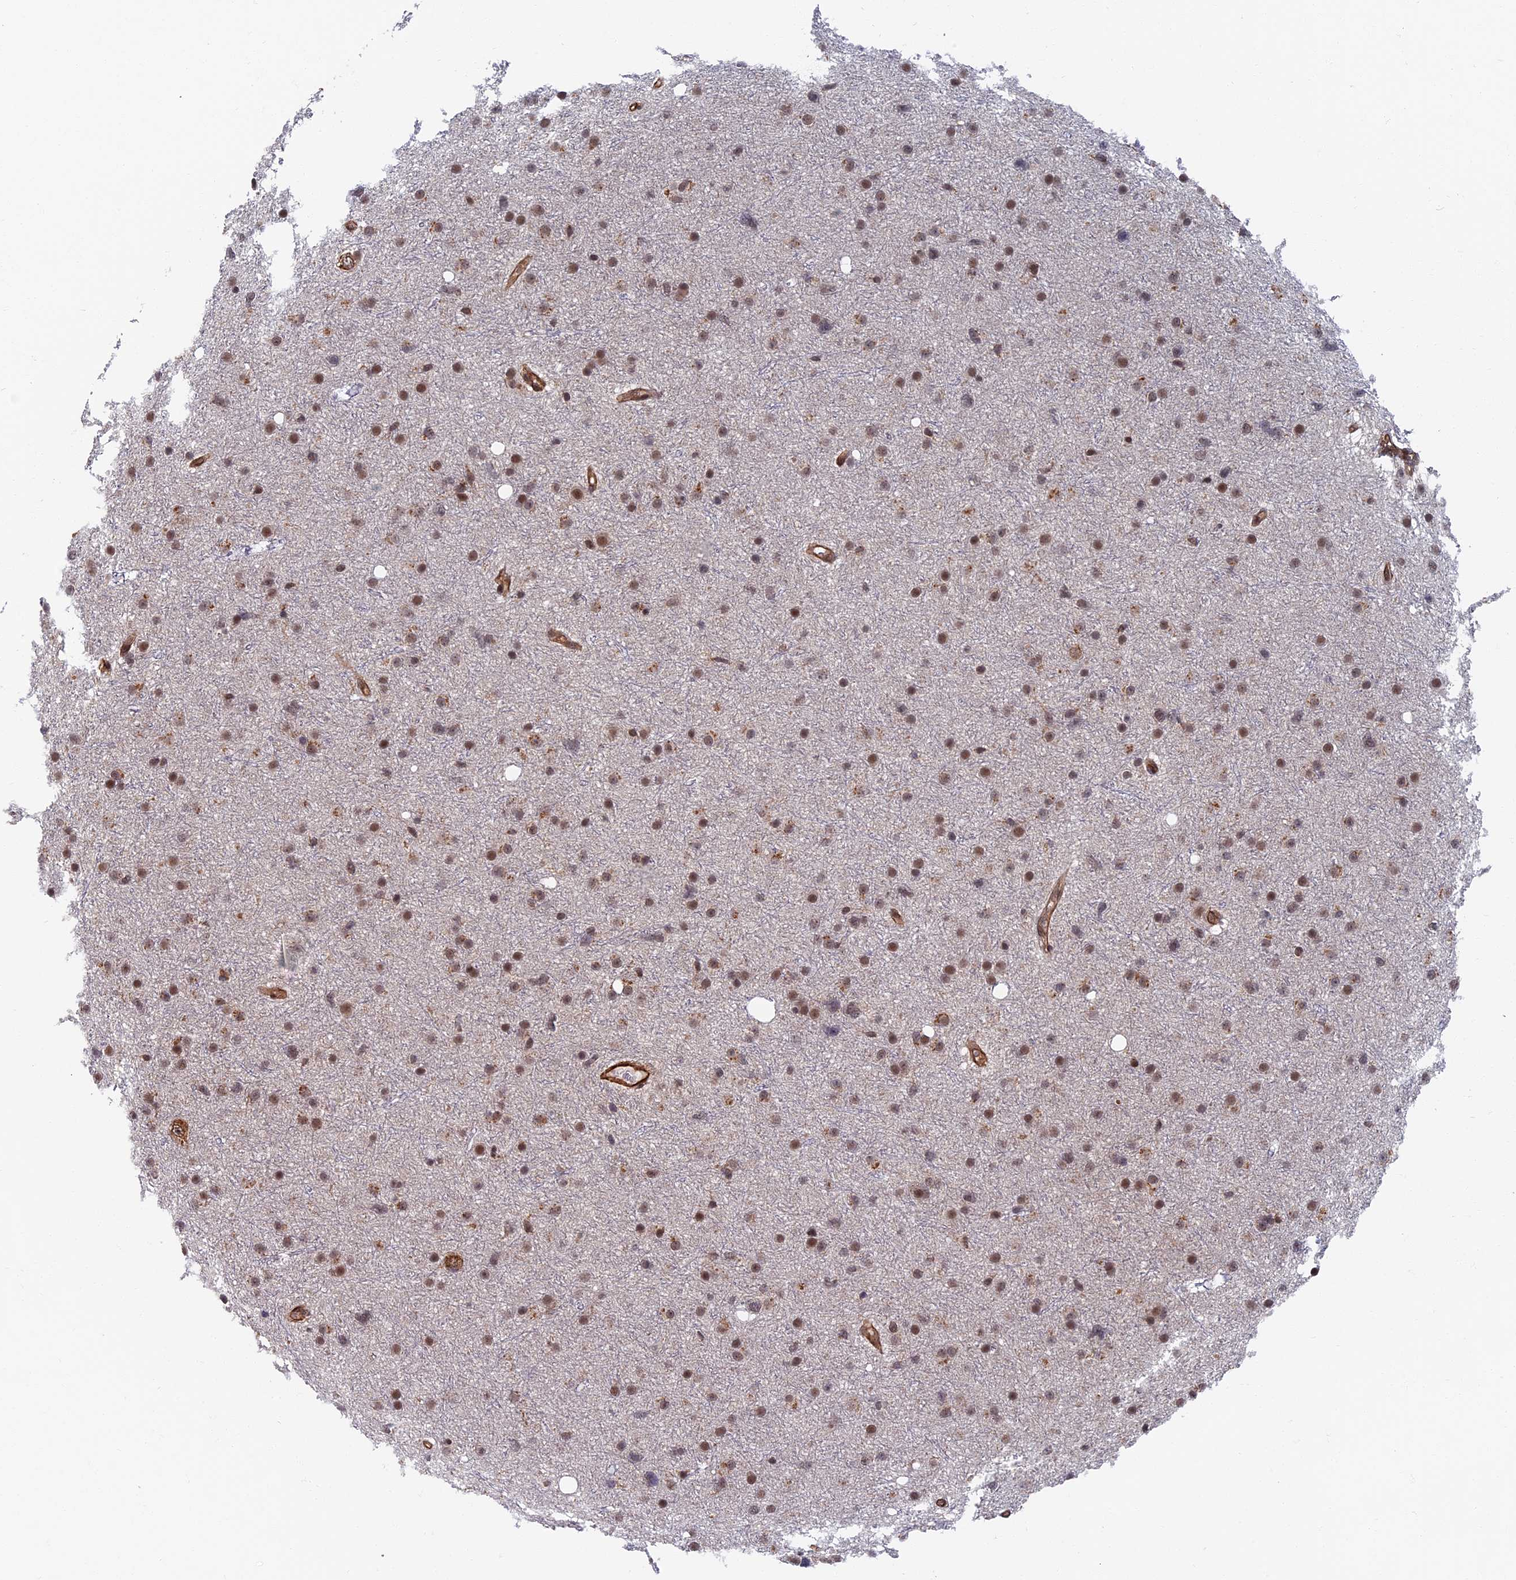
{"staining": {"intensity": "moderate", "quantity": ">75%", "location": "nuclear"}, "tissue": "glioma", "cell_type": "Tumor cells", "image_type": "cancer", "snomed": [{"axis": "morphology", "description": "Glioma, malignant, Low grade"}, {"axis": "topography", "description": "Cerebral cortex"}], "caption": "The image reveals staining of malignant low-grade glioma, revealing moderate nuclear protein staining (brown color) within tumor cells.", "gene": "CTDP1", "patient": {"sex": "female", "age": 39}}